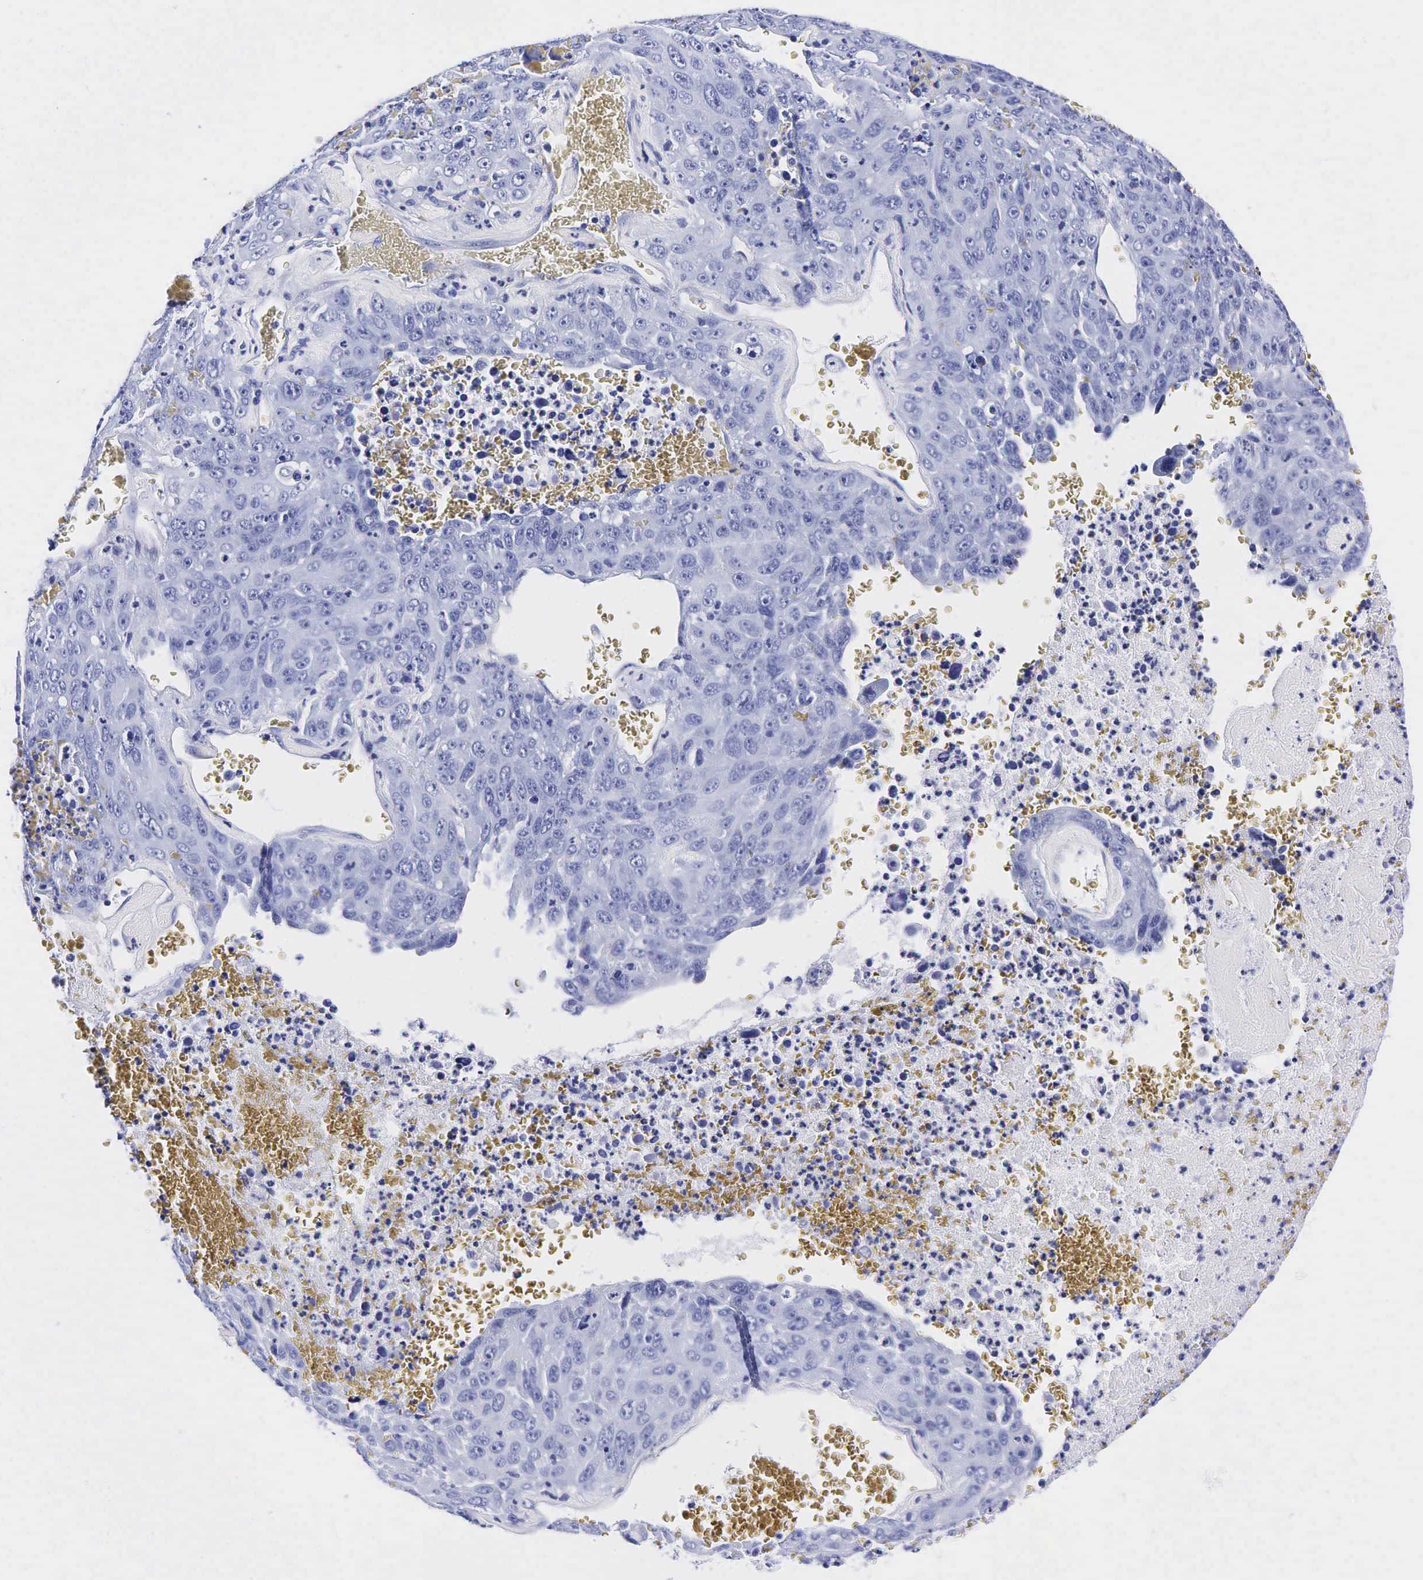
{"staining": {"intensity": "negative", "quantity": "none", "location": "none"}, "tissue": "lung cancer", "cell_type": "Tumor cells", "image_type": "cancer", "snomed": [{"axis": "morphology", "description": "Squamous cell carcinoma, NOS"}, {"axis": "topography", "description": "Lung"}], "caption": "Human lung cancer (squamous cell carcinoma) stained for a protein using immunohistochemistry (IHC) displays no staining in tumor cells.", "gene": "TG", "patient": {"sex": "male", "age": 64}}